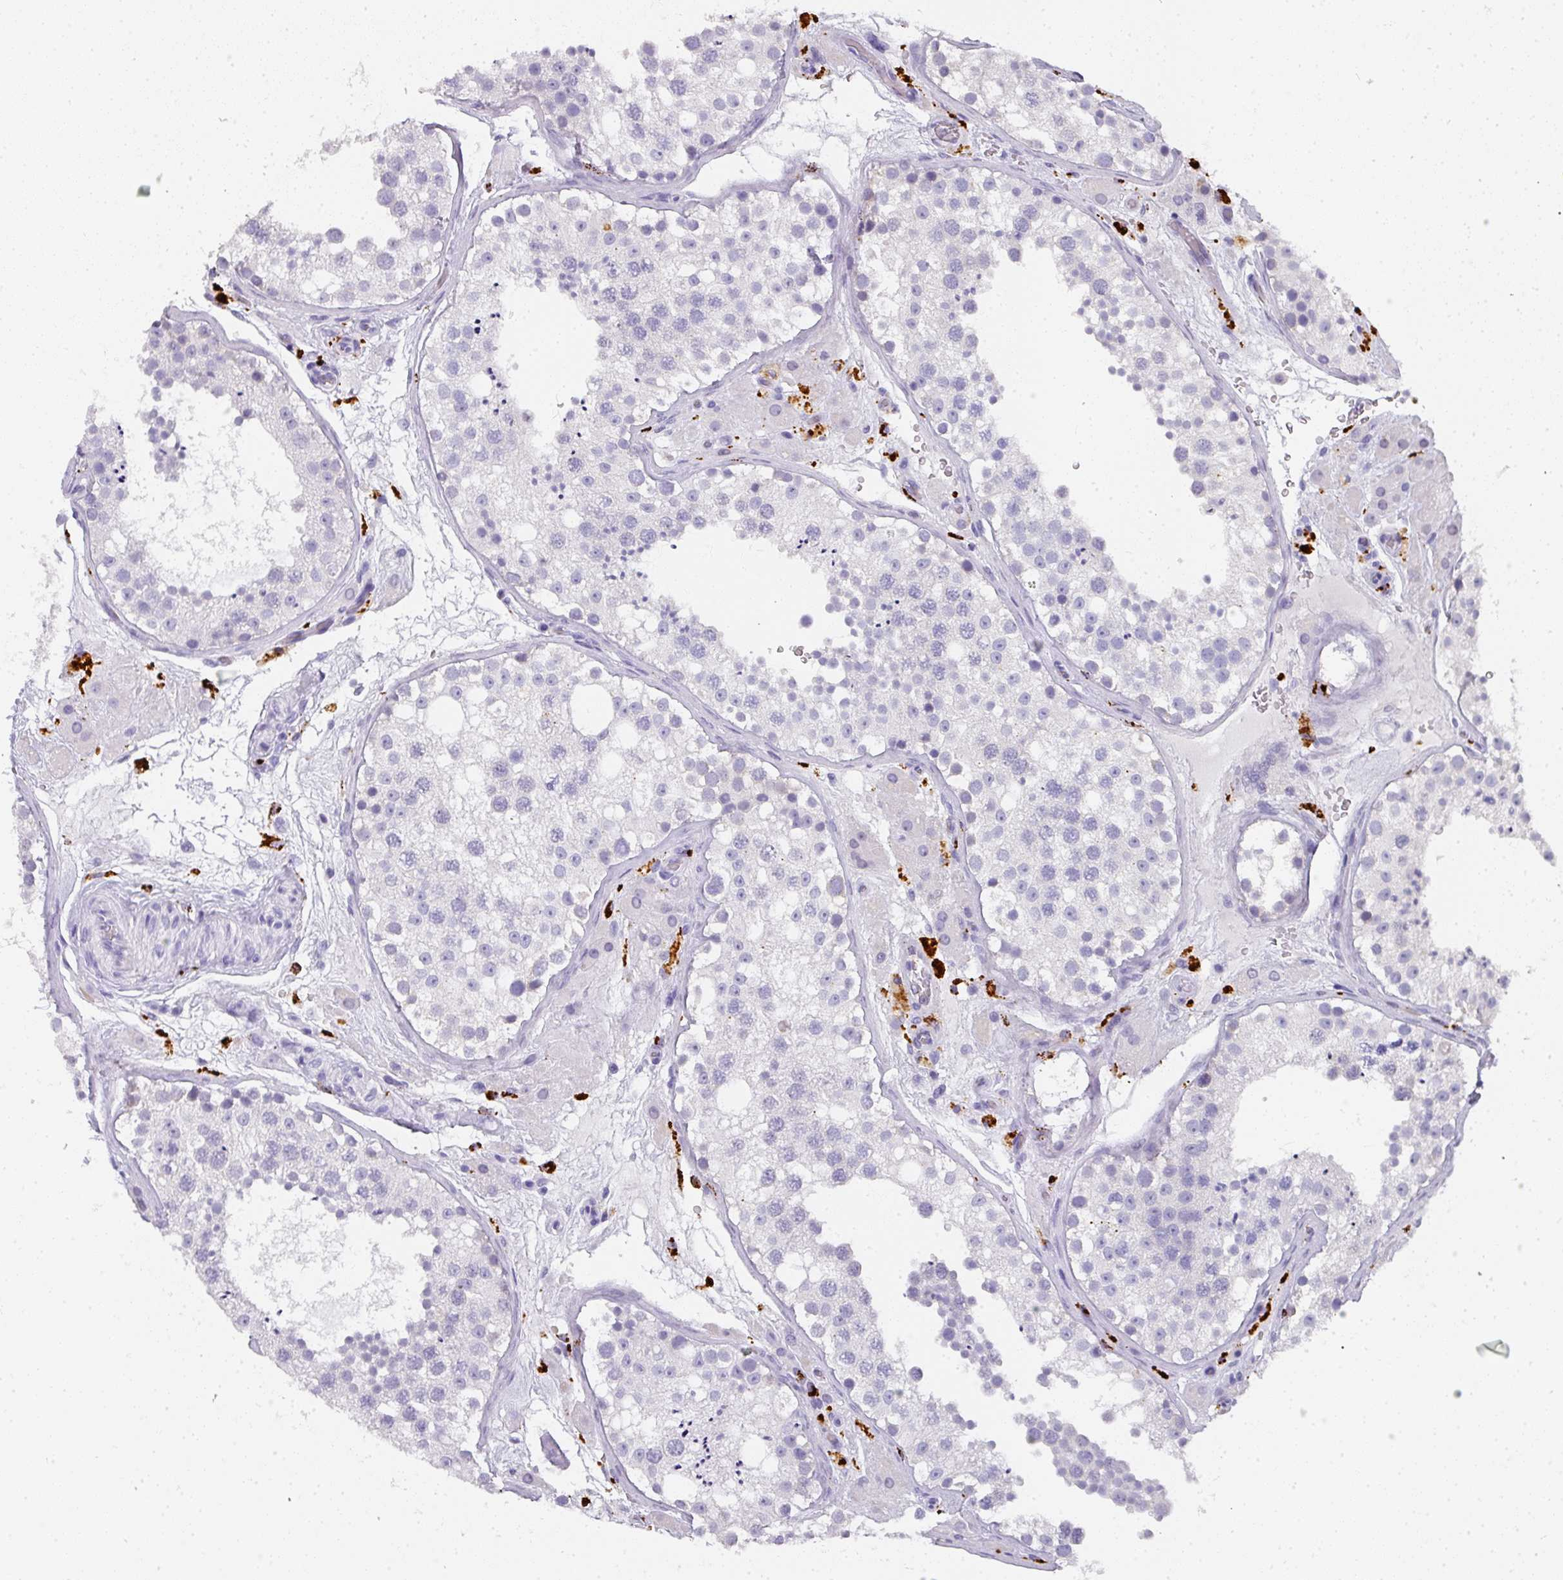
{"staining": {"intensity": "negative", "quantity": "none", "location": "none"}, "tissue": "testis", "cell_type": "Cells in seminiferous ducts", "image_type": "normal", "snomed": [{"axis": "morphology", "description": "Normal tissue, NOS"}, {"axis": "topography", "description": "Testis"}], "caption": "Immunohistochemistry (IHC) photomicrograph of unremarkable human testis stained for a protein (brown), which reveals no staining in cells in seminiferous ducts.", "gene": "MMACHC", "patient": {"sex": "male", "age": 26}}